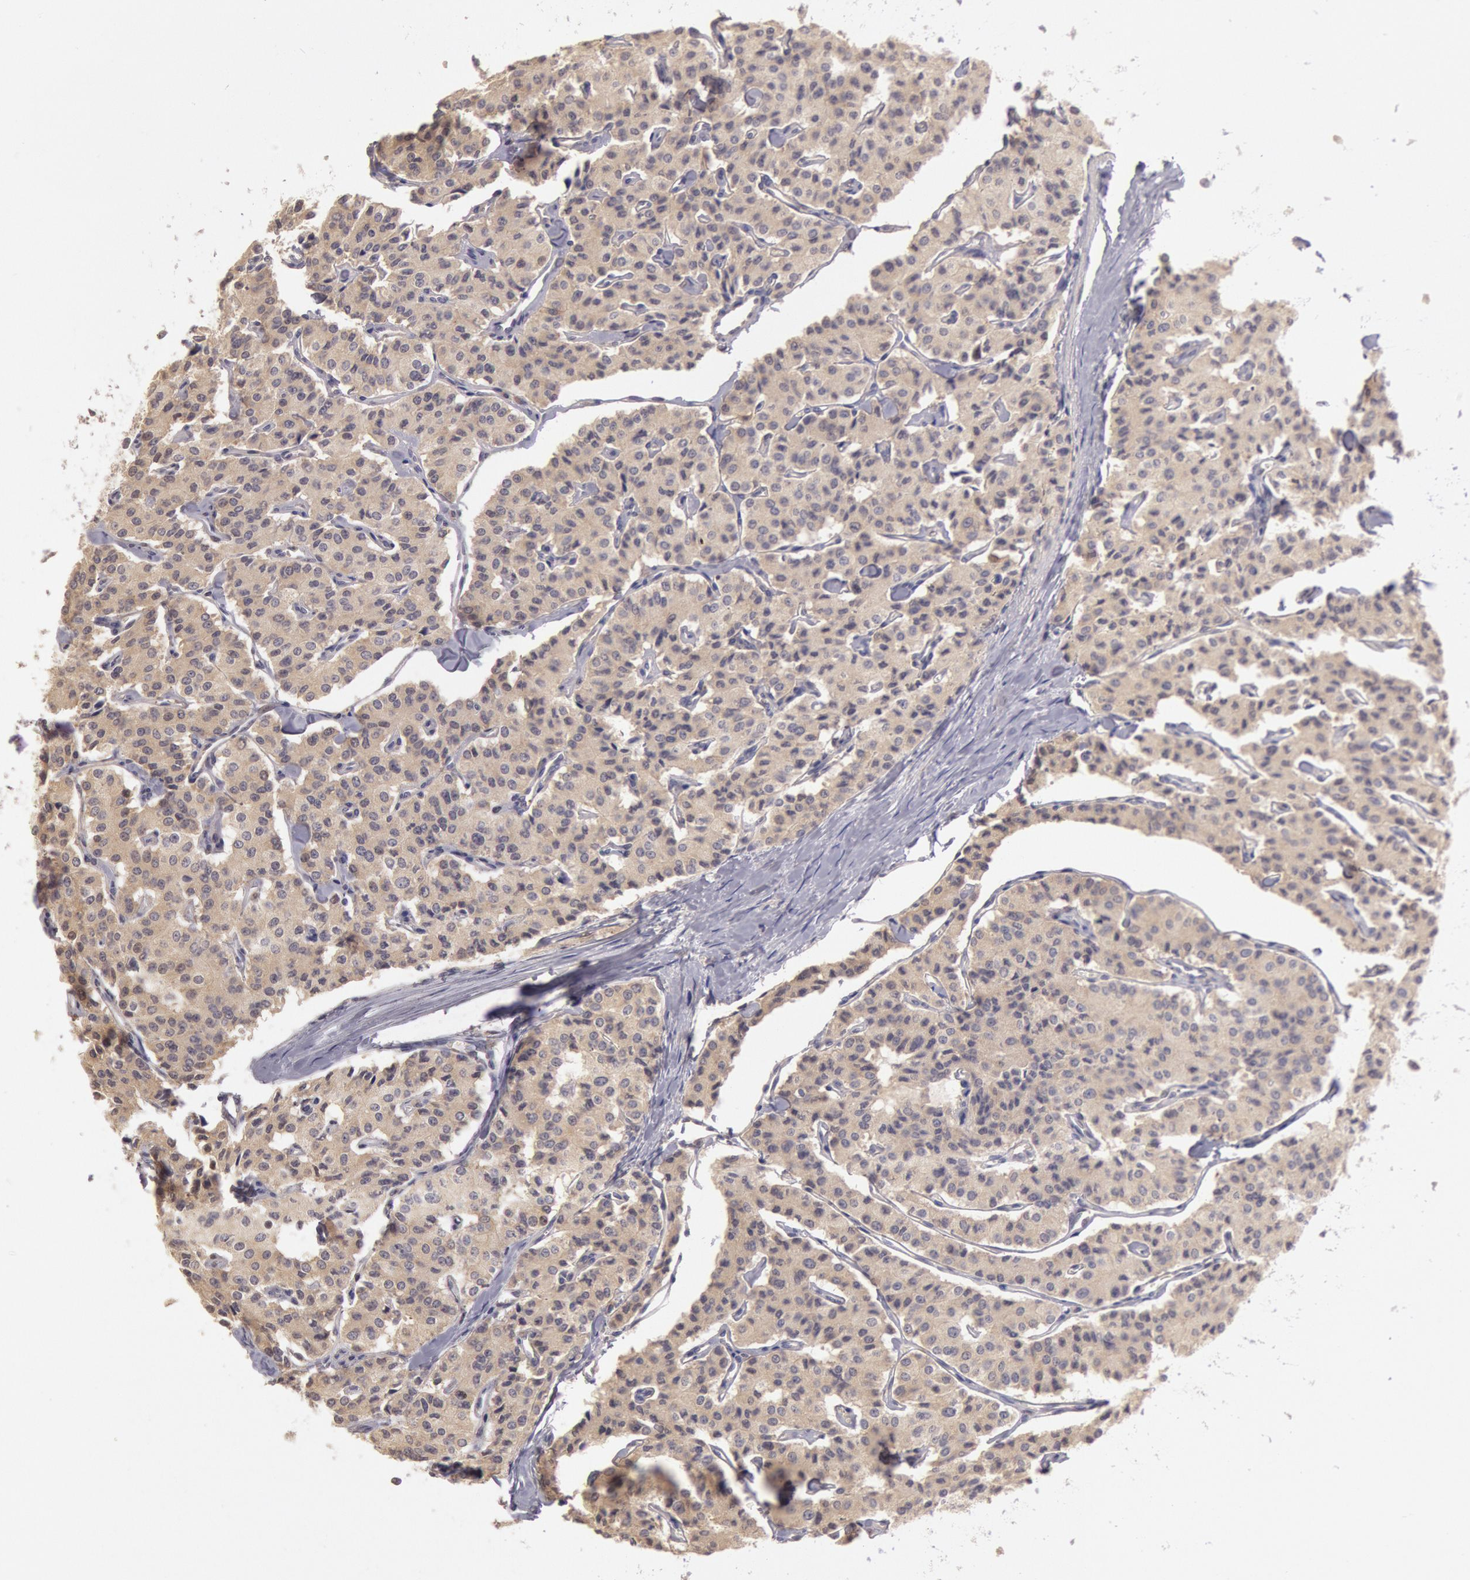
{"staining": {"intensity": "moderate", "quantity": ">75%", "location": "cytoplasmic/membranous"}, "tissue": "carcinoid", "cell_type": "Tumor cells", "image_type": "cancer", "snomed": [{"axis": "morphology", "description": "Carcinoid, malignant, NOS"}, {"axis": "topography", "description": "Bronchus"}], "caption": "DAB immunohistochemical staining of human carcinoid exhibits moderate cytoplasmic/membranous protein expression in approximately >75% of tumor cells.", "gene": "NMT2", "patient": {"sex": "male", "age": 55}}